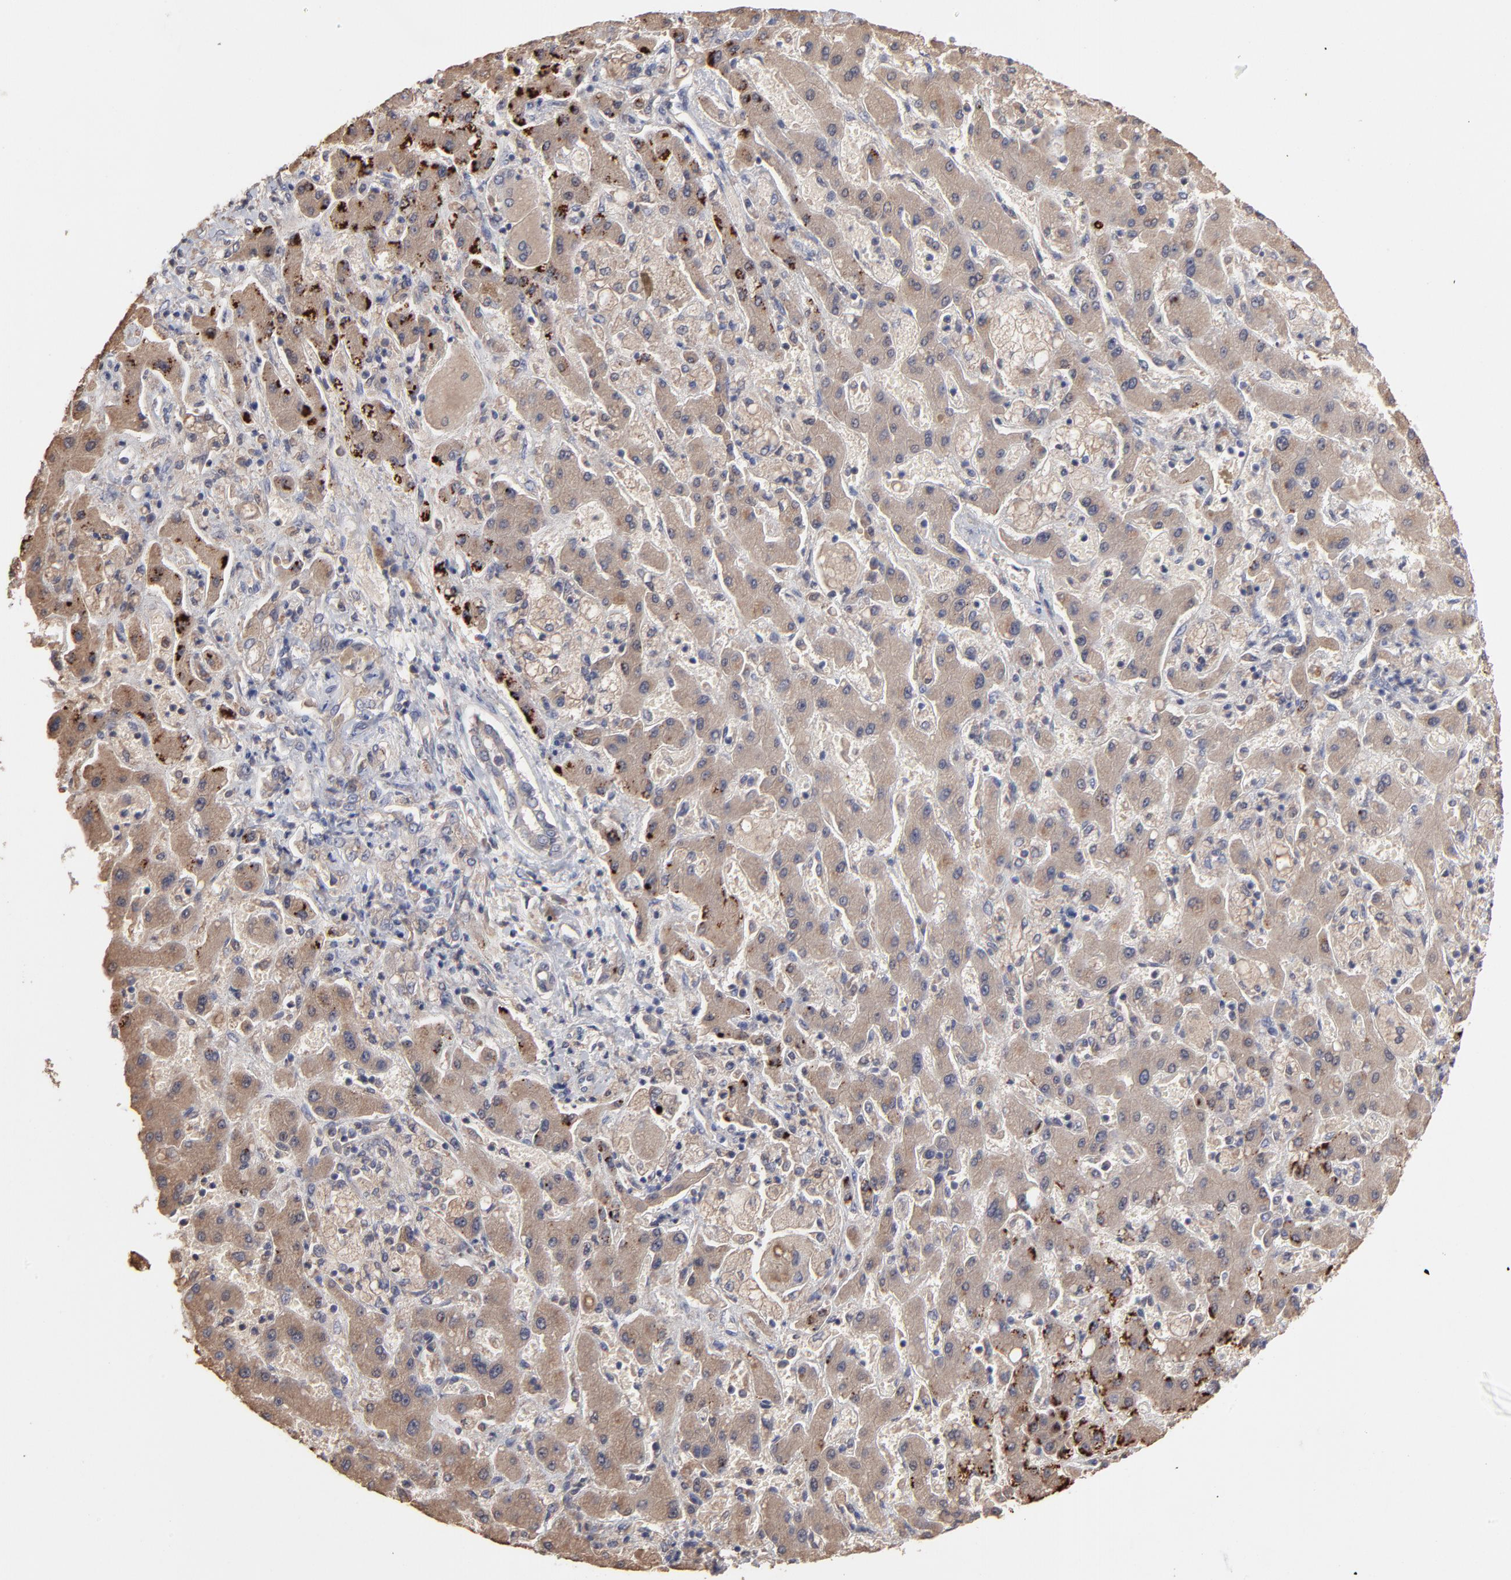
{"staining": {"intensity": "moderate", "quantity": ">75%", "location": "cytoplasmic/membranous"}, "tissue": "liver cancer", "cell_type": "Tumor cells", "image_type": "cancer", "snomed": [{"axis": "morphology", "description": "Cholangiocarcinoma"}, {"axis": "topography", "description": "Liver"}], "caption": "About >75% of tumor cells in human cholangiocarcinoma (liver) exhibit moderate cytoplasmic/membranous protein expression as visualized by brown immunohistochemical staining.", "gene": "TANGO2", "patient": {"sex": "male", "age": 50}}